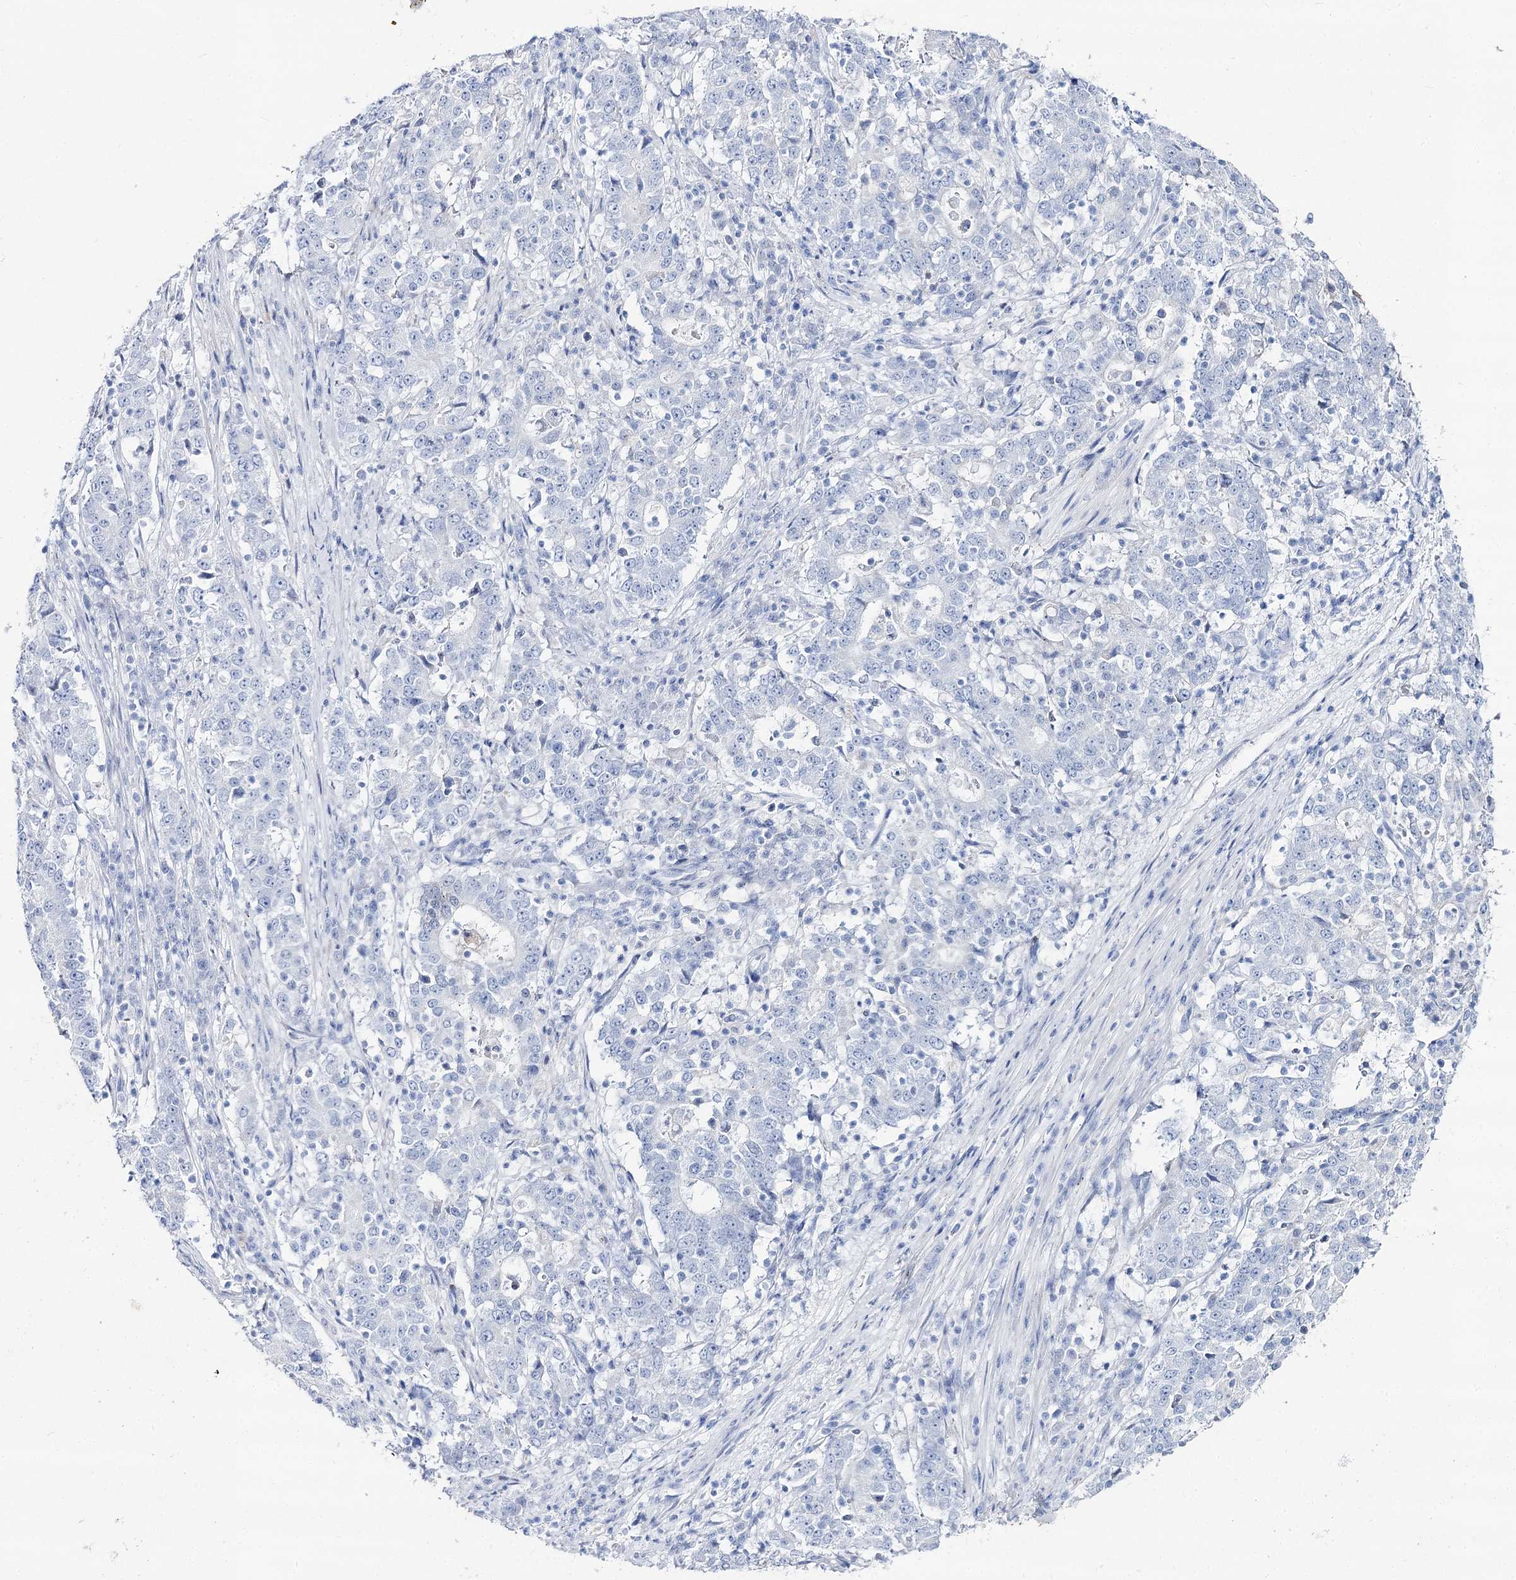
{"staining": {"intensity": "negative", "quantity": "none", "location": "none"}, "tissue": "stomach cancer", "cell_type": "Tumor cells", "image_type": "cancer", "snomed": [{"axis": "morphology", "description": "Adenocarcinoma, NOS"}, {"axis": "topography", "description": "Stomach"}], "caption": "Immunohistochemical staining of human stomach cancer (adenocarcinoma) demonstrates no significant staining in tumor cells. (Brightfield microscopy of DAB (3,3'-diaminobenzidine) immunohistochemistry at high magnification).", "gene": "SLC3A1", "patient": {"sex": "male", "age": 59}}